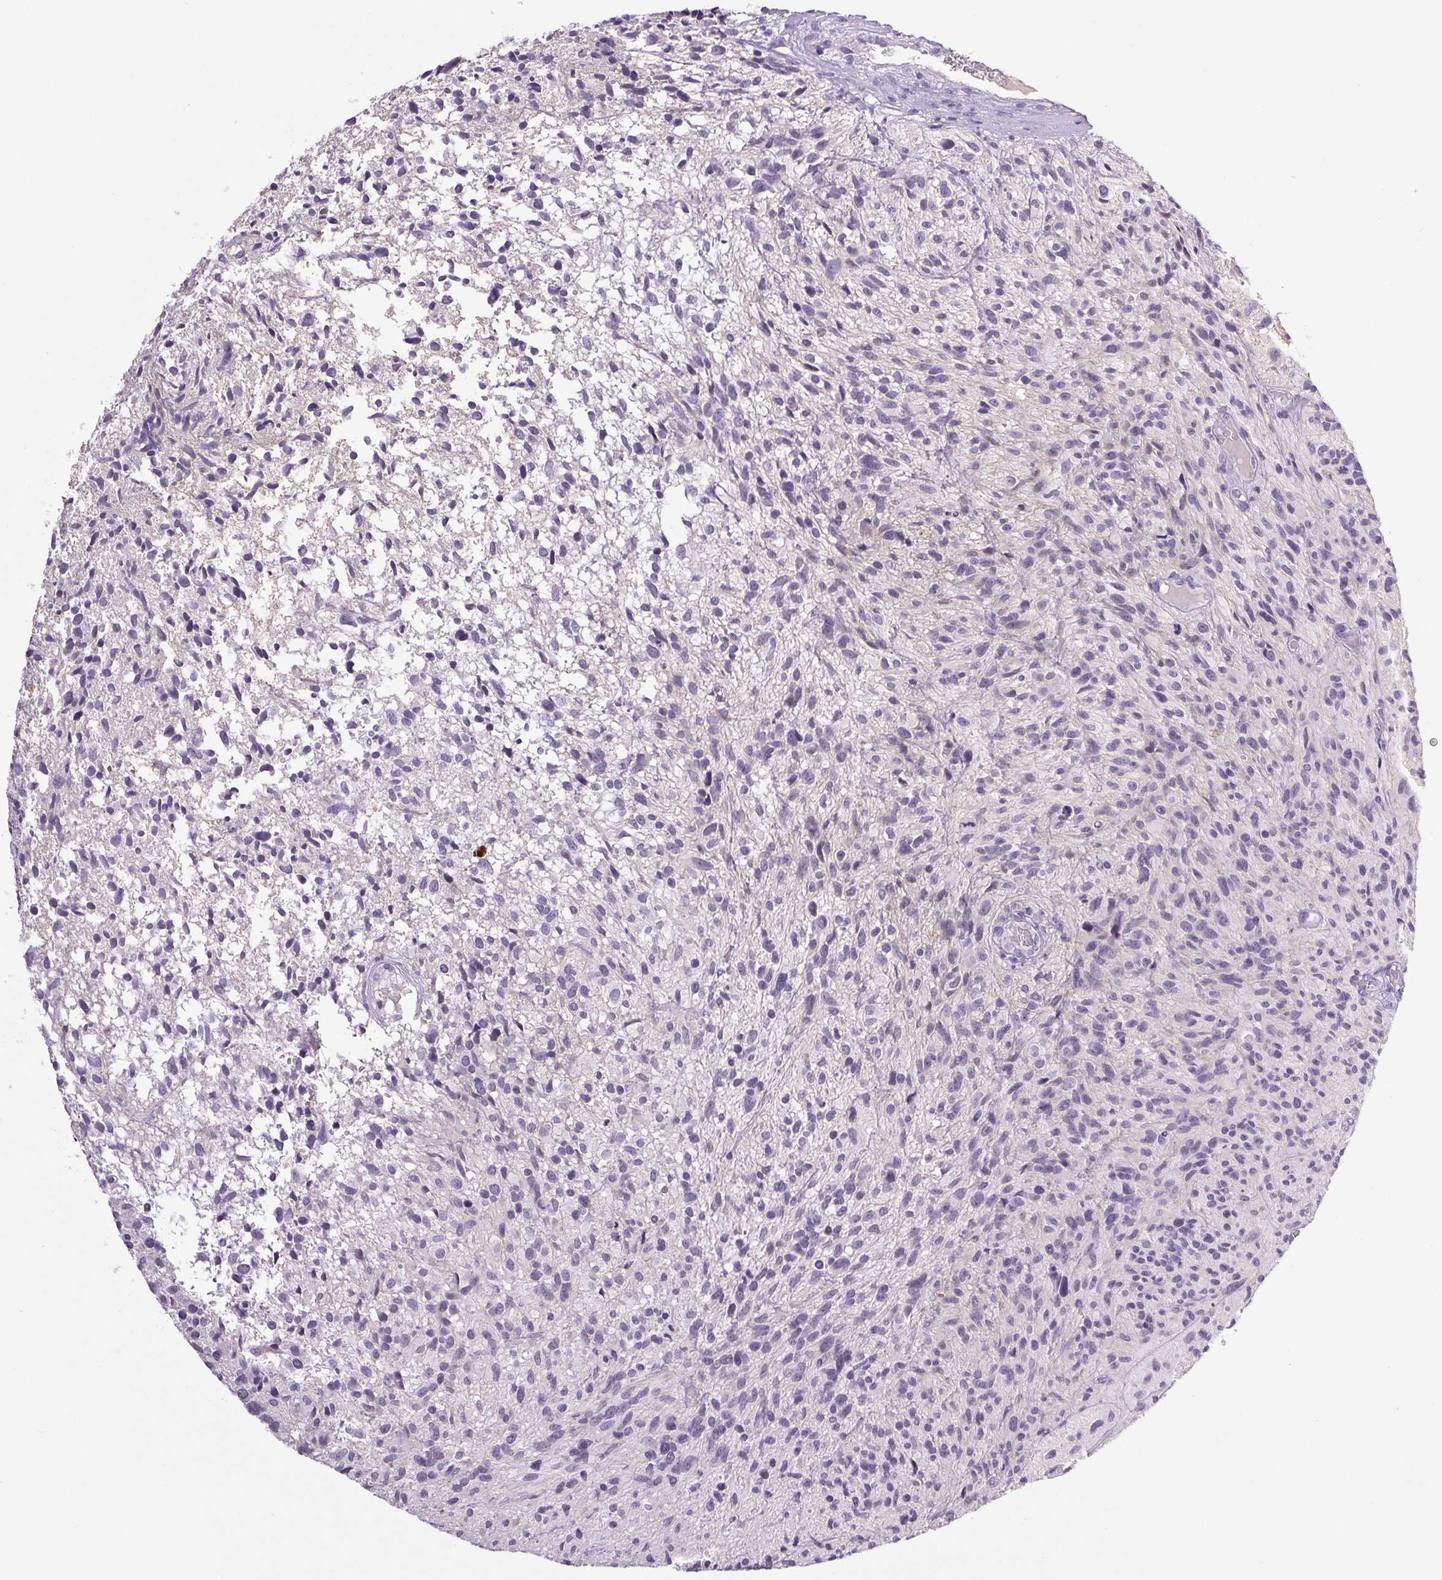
{"staining": {"intensity": "negative", "quantity": "none", "location": "none"}, "tissue": "glioma", "cell_type": "Tumor cells", "image_type": "cancer", "snomed": [{"axis": "morphology", "description": "Glioma, malignant, High grade"}, {"axis": "topography", "description": "Brain"}], "caption": "IHC micrograph of malignant glioma (high-grade) stained for a protein (brown), which reveals no positivity in tumor cells. (Brightfield microscopy of DAB (3,3'-diaminobenzidine) immunohistochemistry at high magnification).", "gene": "TRDN", "patient": {"sex": "male", "age": 75}}